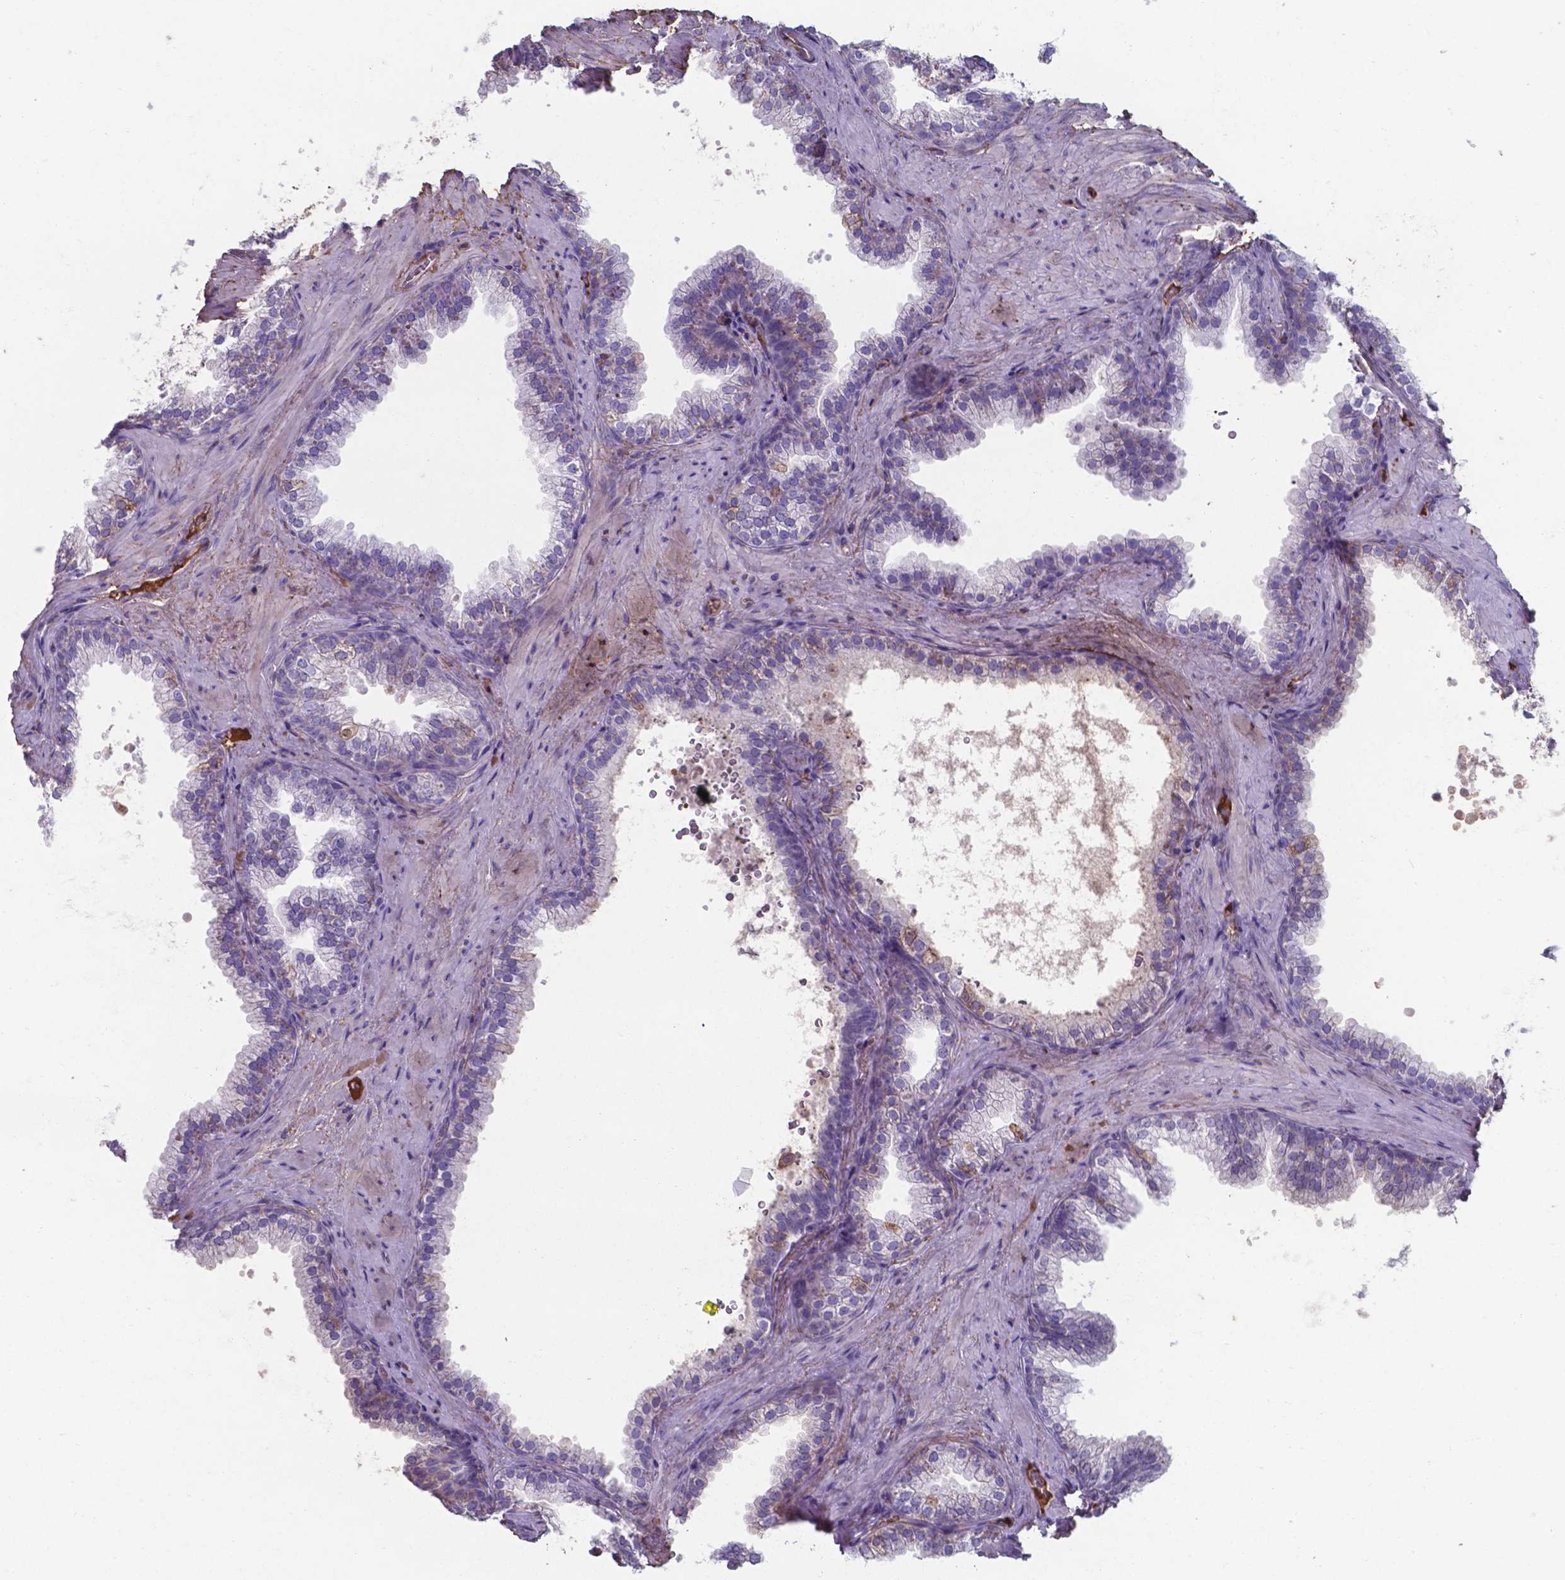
{"staining": {"intensity": "moderate", "quantity": "<25%", "location": "cytoplasmic/membranous,nuclear"}, "tissue": "prostate", "cell_type": "Glandular cells", "image_type": "normal", "snomed": [{"axis": "morphology", "description": "Normal tissue, NOS"}, {"axis": "topography", "description": "Prostate"}], "caption": "IHC image of unremarkable prostate: human prostate stained using immunohistochemistry (IHC) shows low levels of moderate protein expression localized specifically in the cytoplasmic/membranous,nuclear of glandular cells, appearing as a cytoplasmic/membranous,nuclear brown color.", "gene": "SERPINA1", "patient": {"sex": "male", "age": 79}}